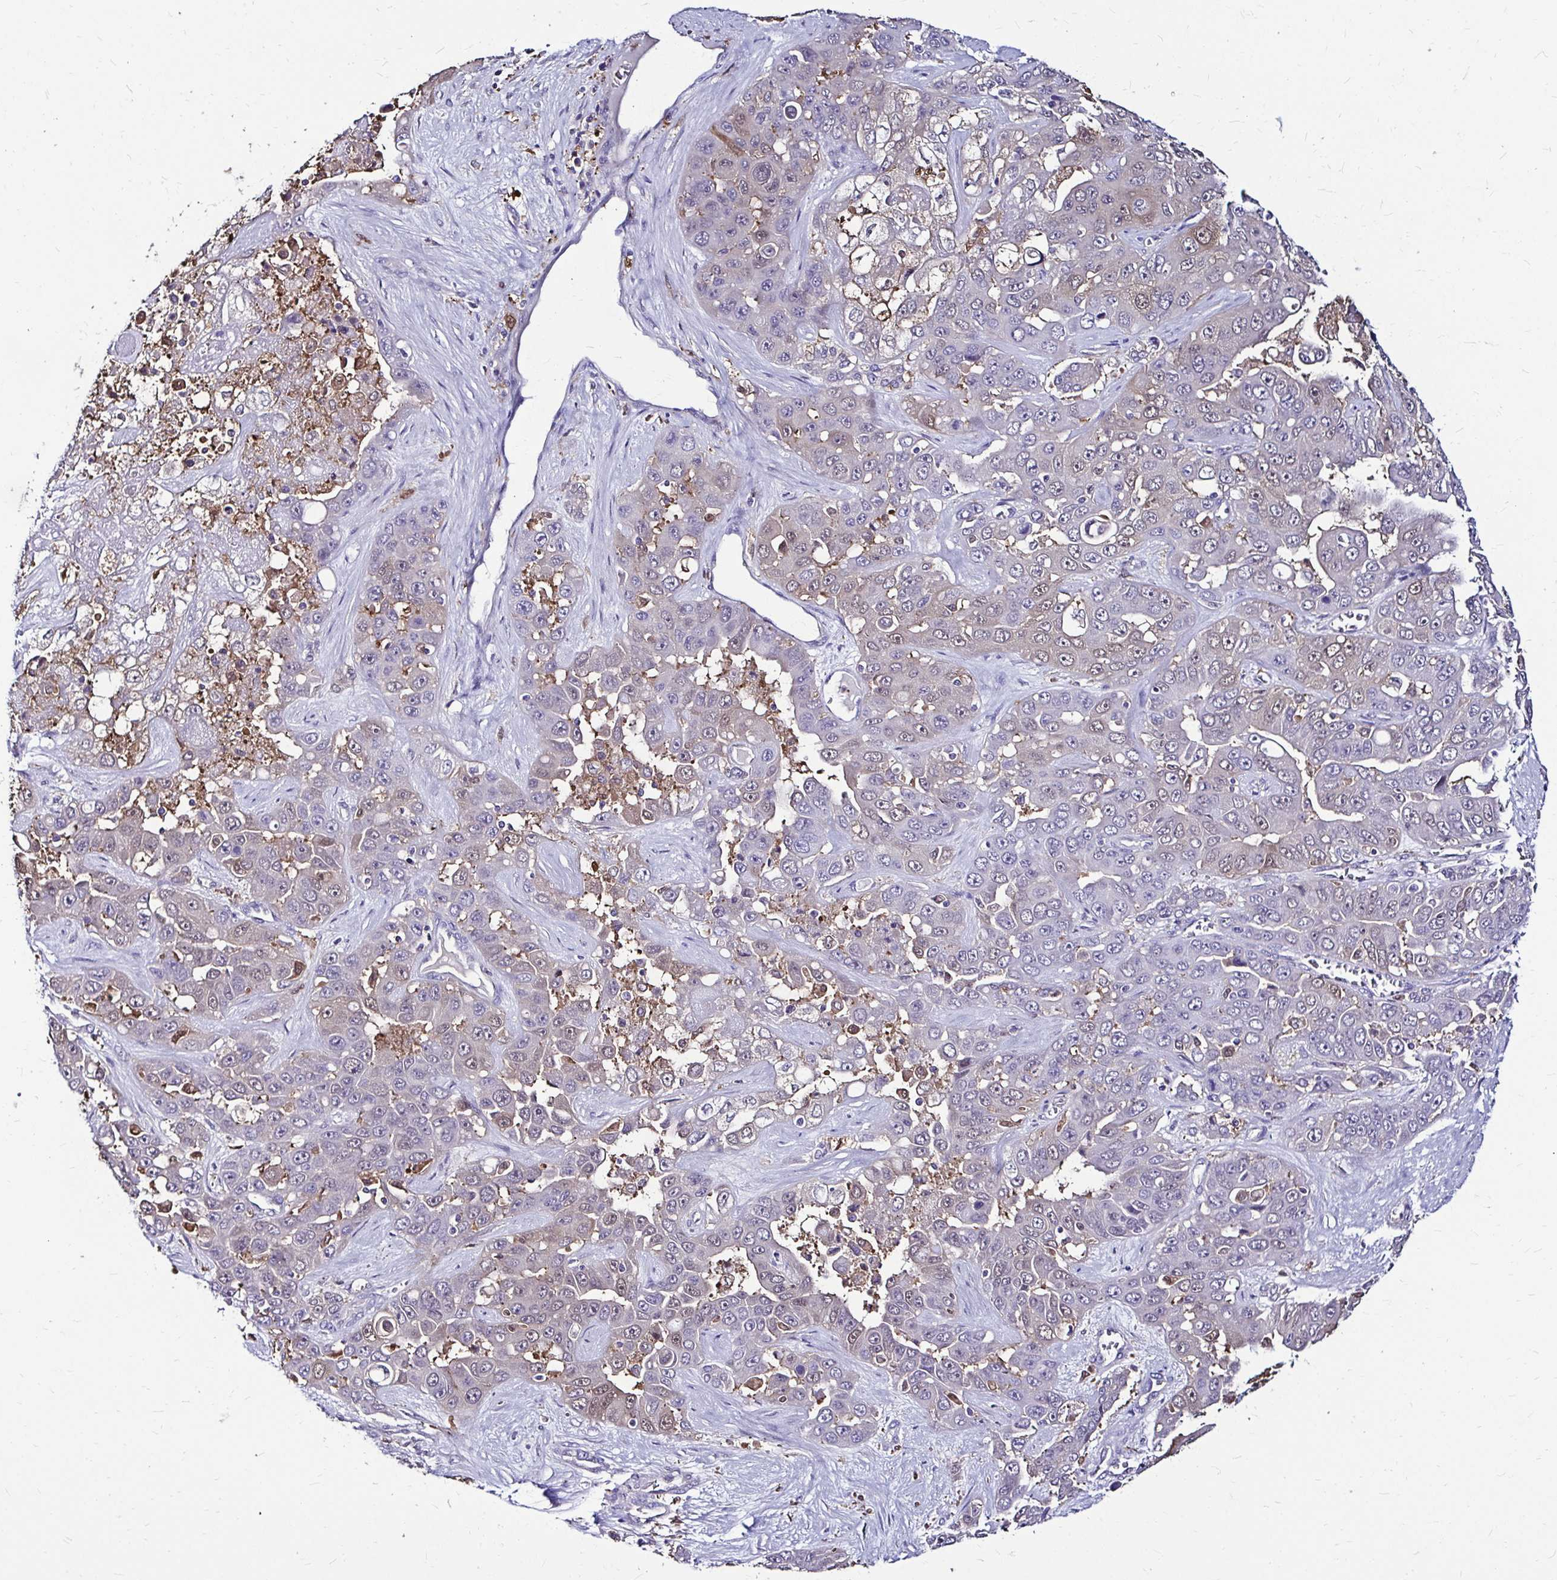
{"staining": {"intensity": "negative", "quantity": "none", "location": "none"}, "tissue": "liver cancer", "cell_type": "Tumor cells", "image_type": "cancer", "snomed": [{"axis": "morphology", "description": "Cholangiocarcinoma"}, {"axis": "topography", "description": "Liver"}], "caption": "A photomicrograph of liver cholangiocarcinoma stained for a protein shows no brown staining in tumor cells. (Brightfield microscopy of DAB (3,3'-diaminobenzidine) immunohistochemistry (IHC) at high magnification).", "gene": "IDH1", "patient": {"sex": "female", "age": 52}}